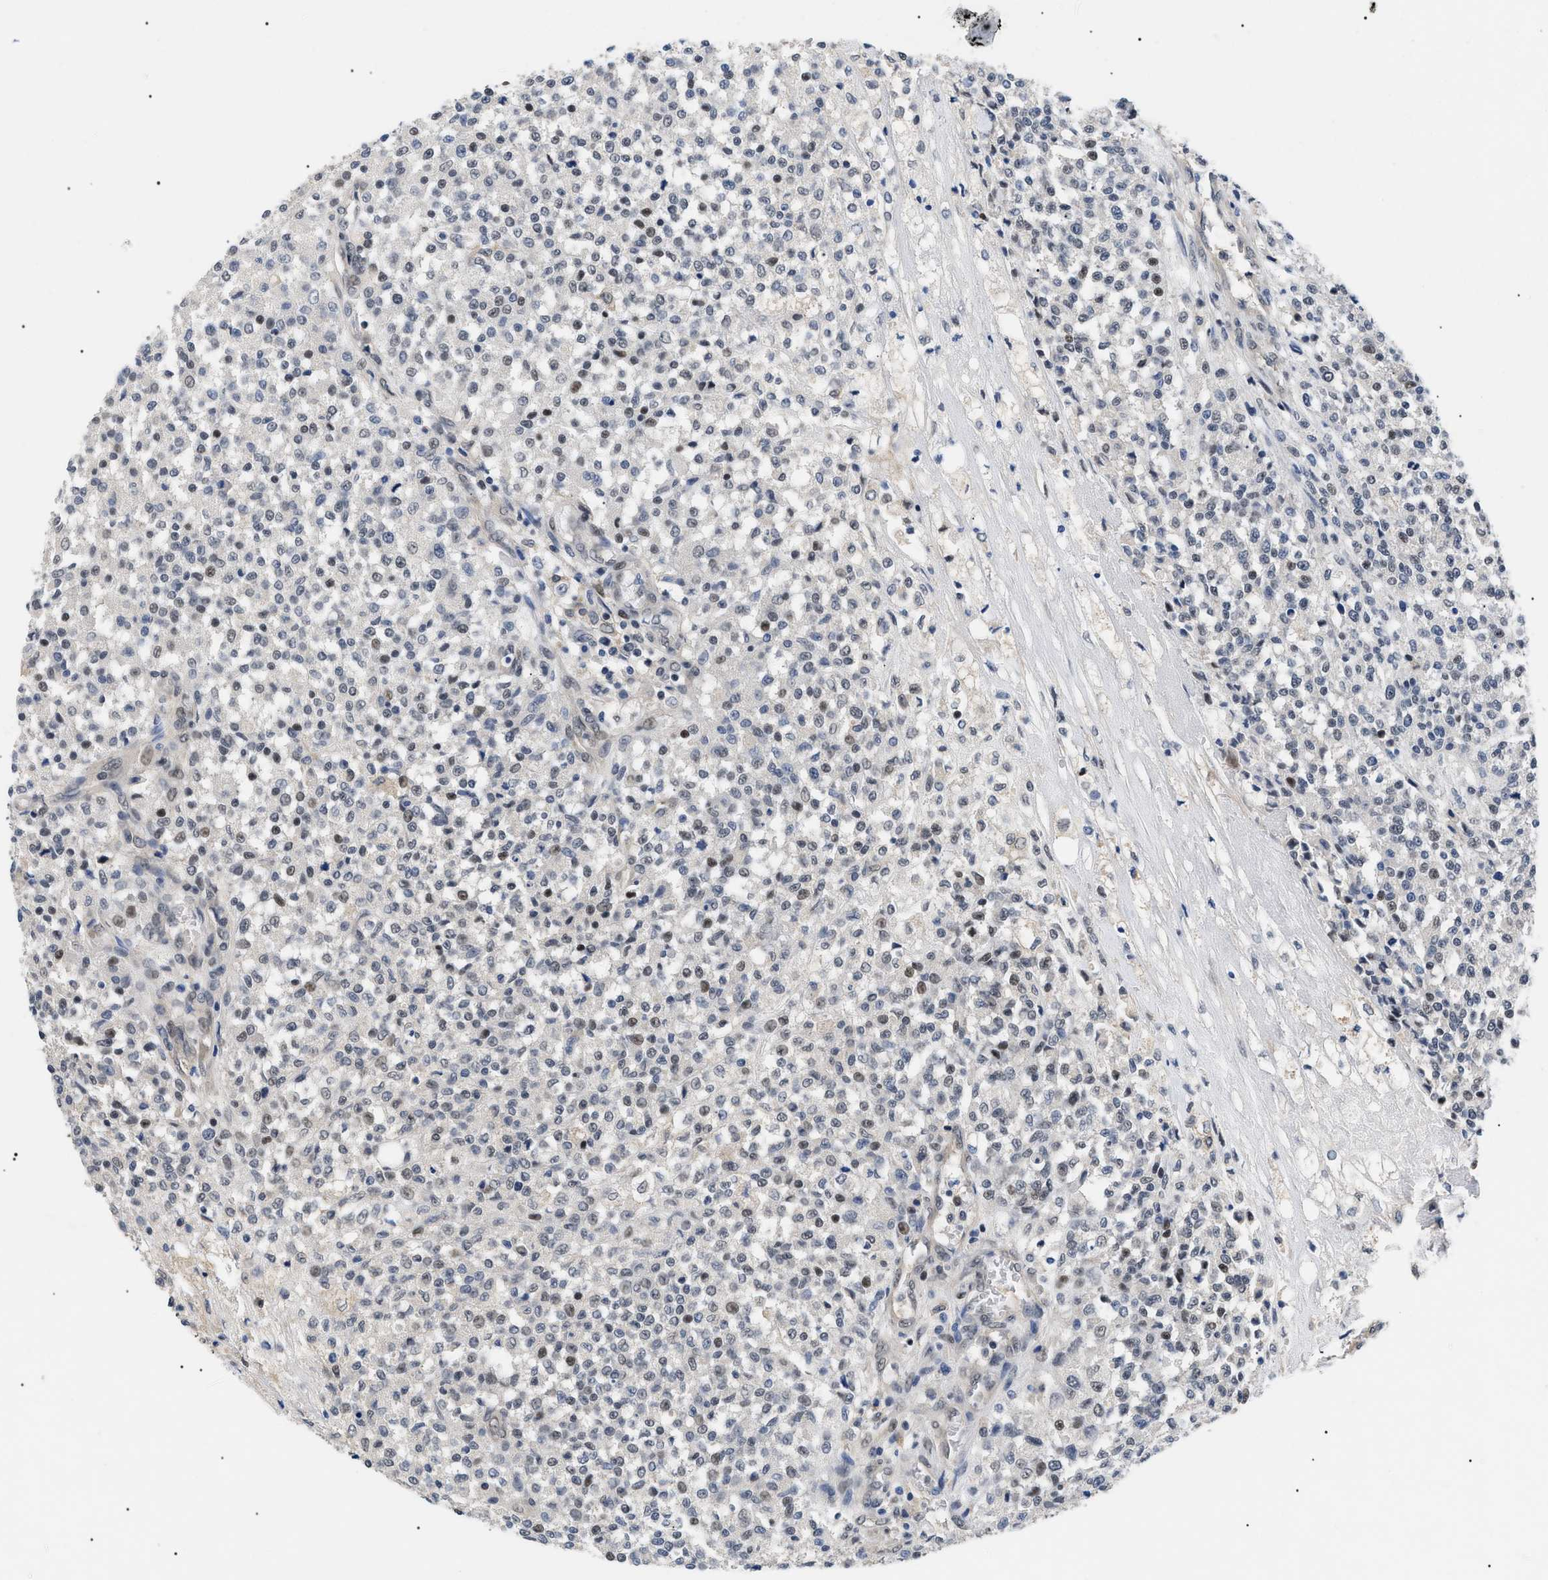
{"staining": {"intensity": "weak", "quantity": "25%-75%", "location": "nuclear"}, "tissue": "testis cancer", "cell_type": "Tumor cells", "image_type": "cancer", "snomed": [{"axis": "morphology", "description": "Seminoma, NOS"}, {"axis": "topography", "description": "Testis"}], "caption": "IHC micrograph of neoplastic tissue: human testis cancer (seminoma) stained using IHC shows low levels of weak protein expression localized specifically in the nuclear of tumor cells, appearing as a nuclear brown color.", "gene": "GARRE1", "patient": {"sex": "male", "age": 59}}